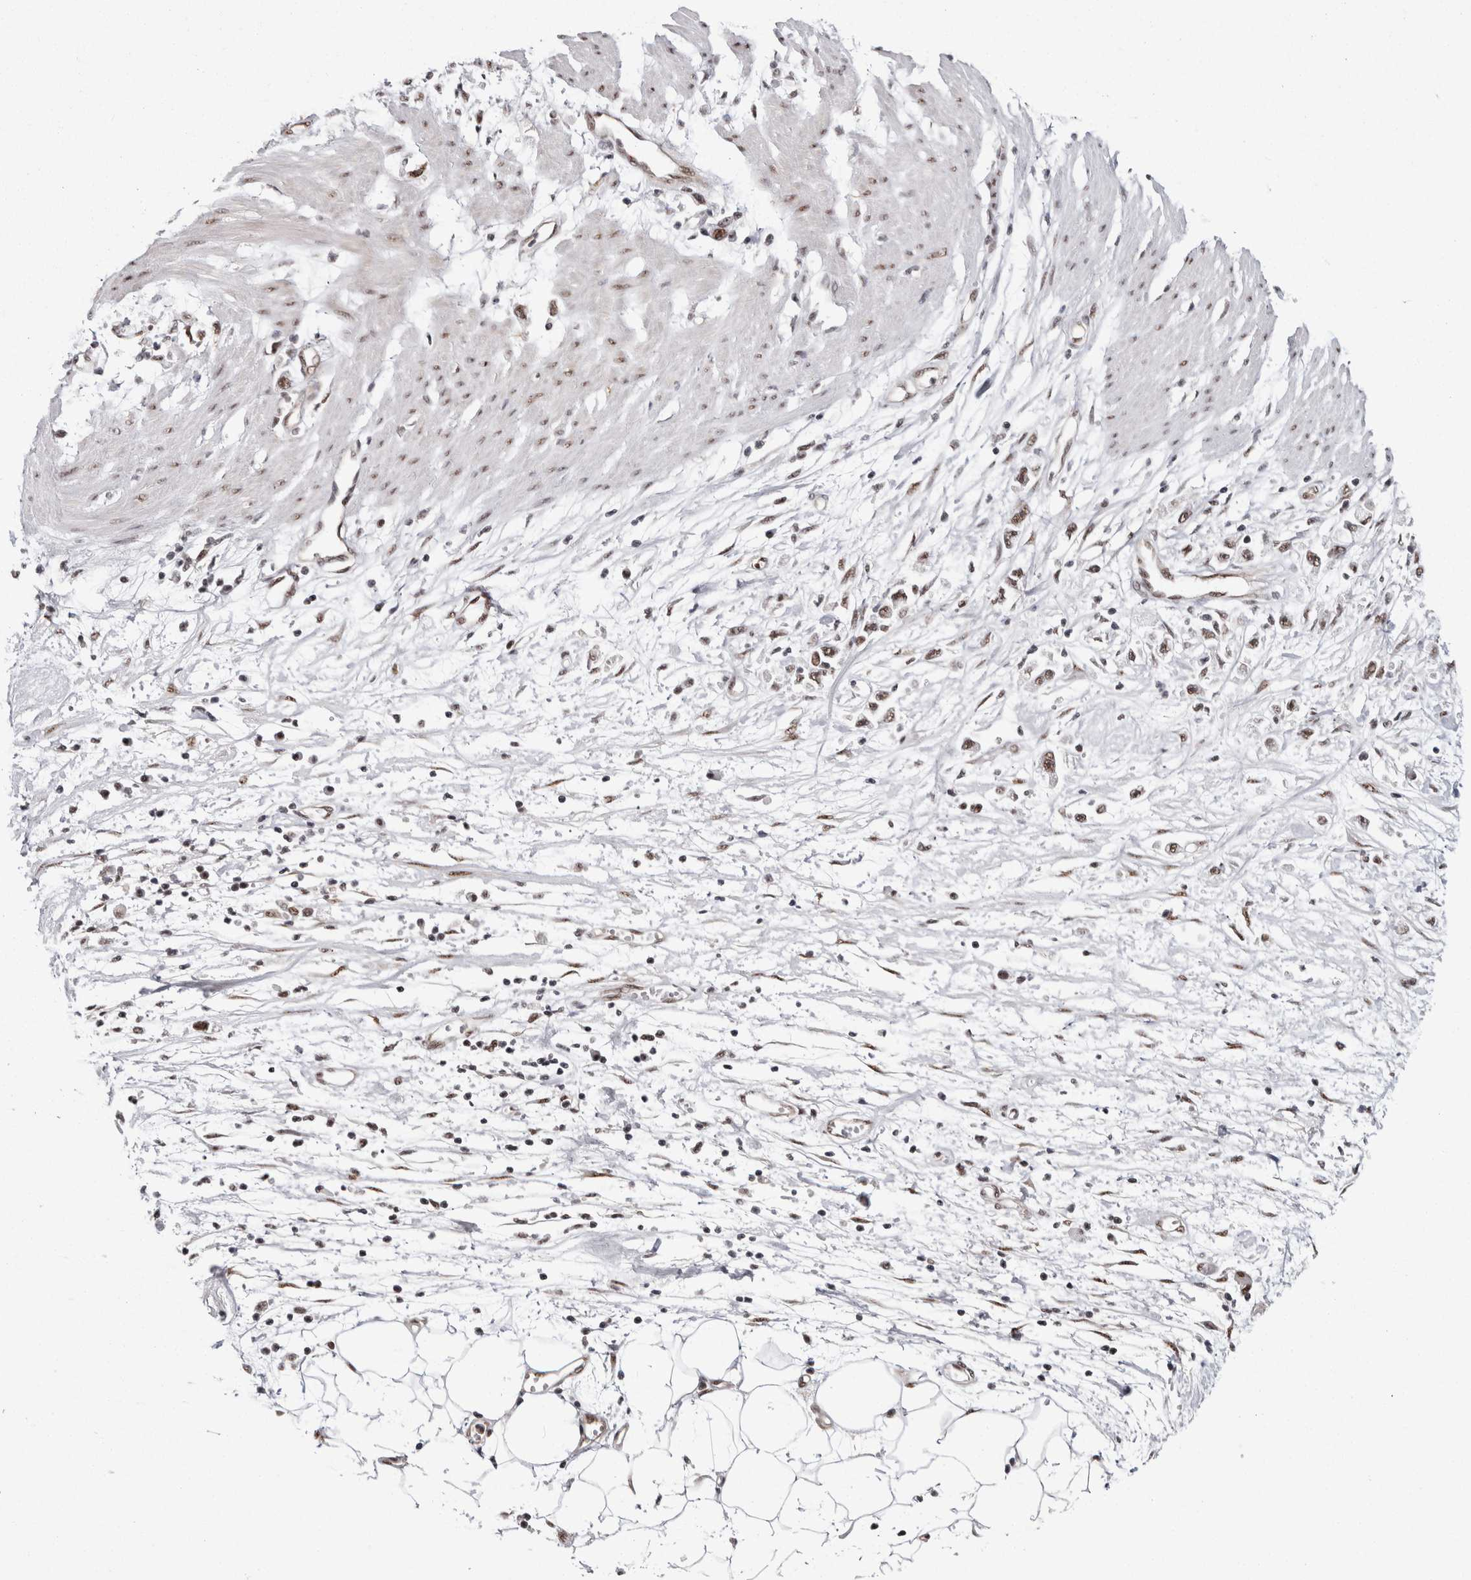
{"staining": {"intensity": "moderate", "quantity": ">75%", "location": "nuclear"}, "tissue": "stomach cancer", "cell_type": "Tumor cells", "image_type": "cancer", "snomed": [{"axis": "morphology", "description": "Adenocarcinoma, NOS"}, {"axis": "topography", "description": "Stomach"}], "caption": "Stomach adenocarcinoma stained with a brown dye reveals moderate nuclear positive expression in about >75% of tumor cells.", "gene": "MKNK1", "patient": {"sex": "female", "age": 59}}